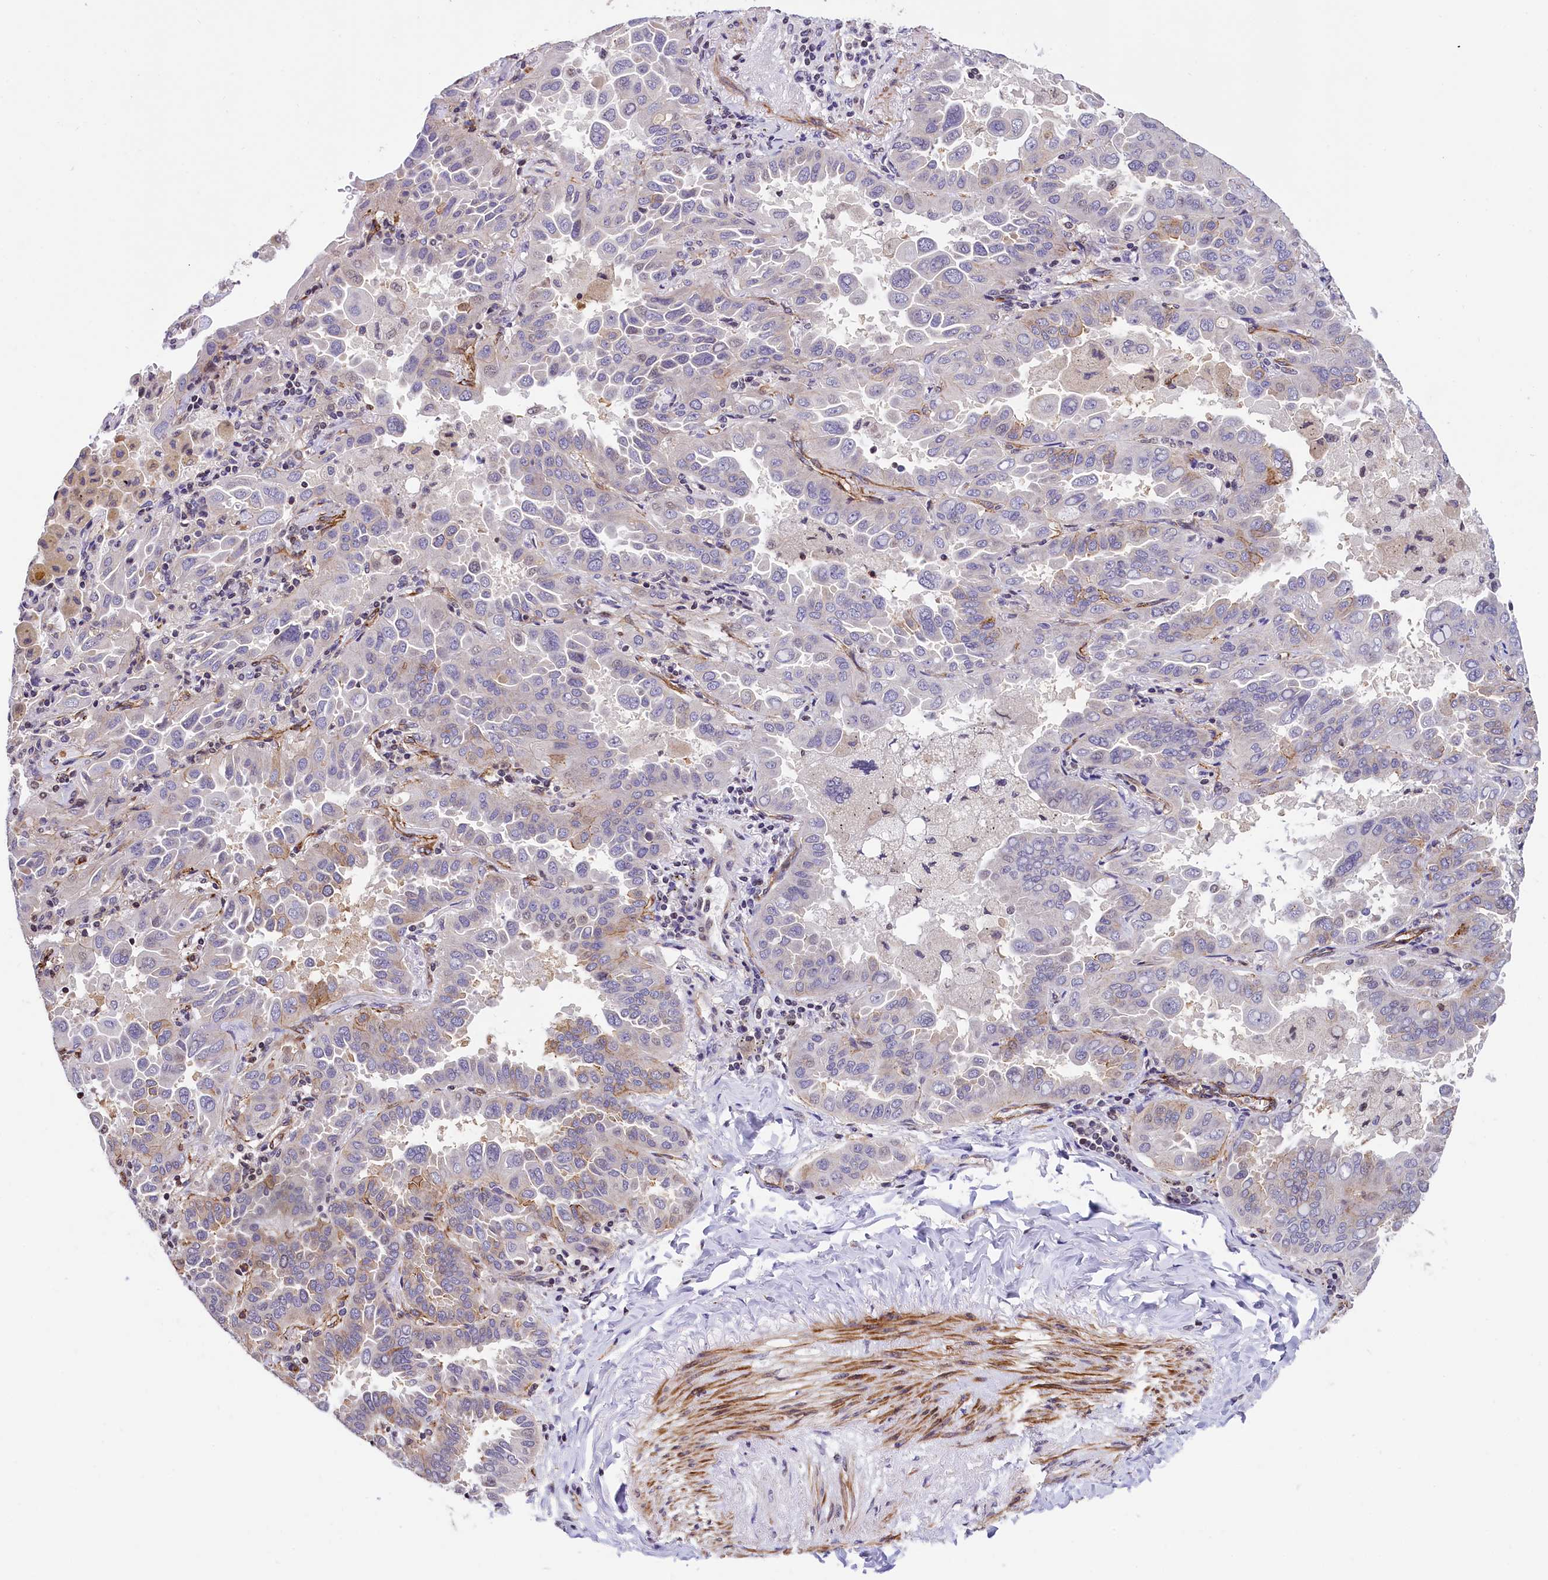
{"staining": {"intensity": "negative", "quantity": "none", "location": "none"}, "tissue": "lung cancer", "cell_type": "Tumor cells", "image_type": "cancer", "snomed": [{"axis": "morphology", "description": "Adenocarcinoma, NOS"}, {"axis": "topography", "description": "Lung"}], "caption": "A histopathology image of lung adenocarcinoma stained for a protein reveals no brown staining in tumor cells.", "gene": "ZNF2", "patient": {"sex": "male", "age": 64}}